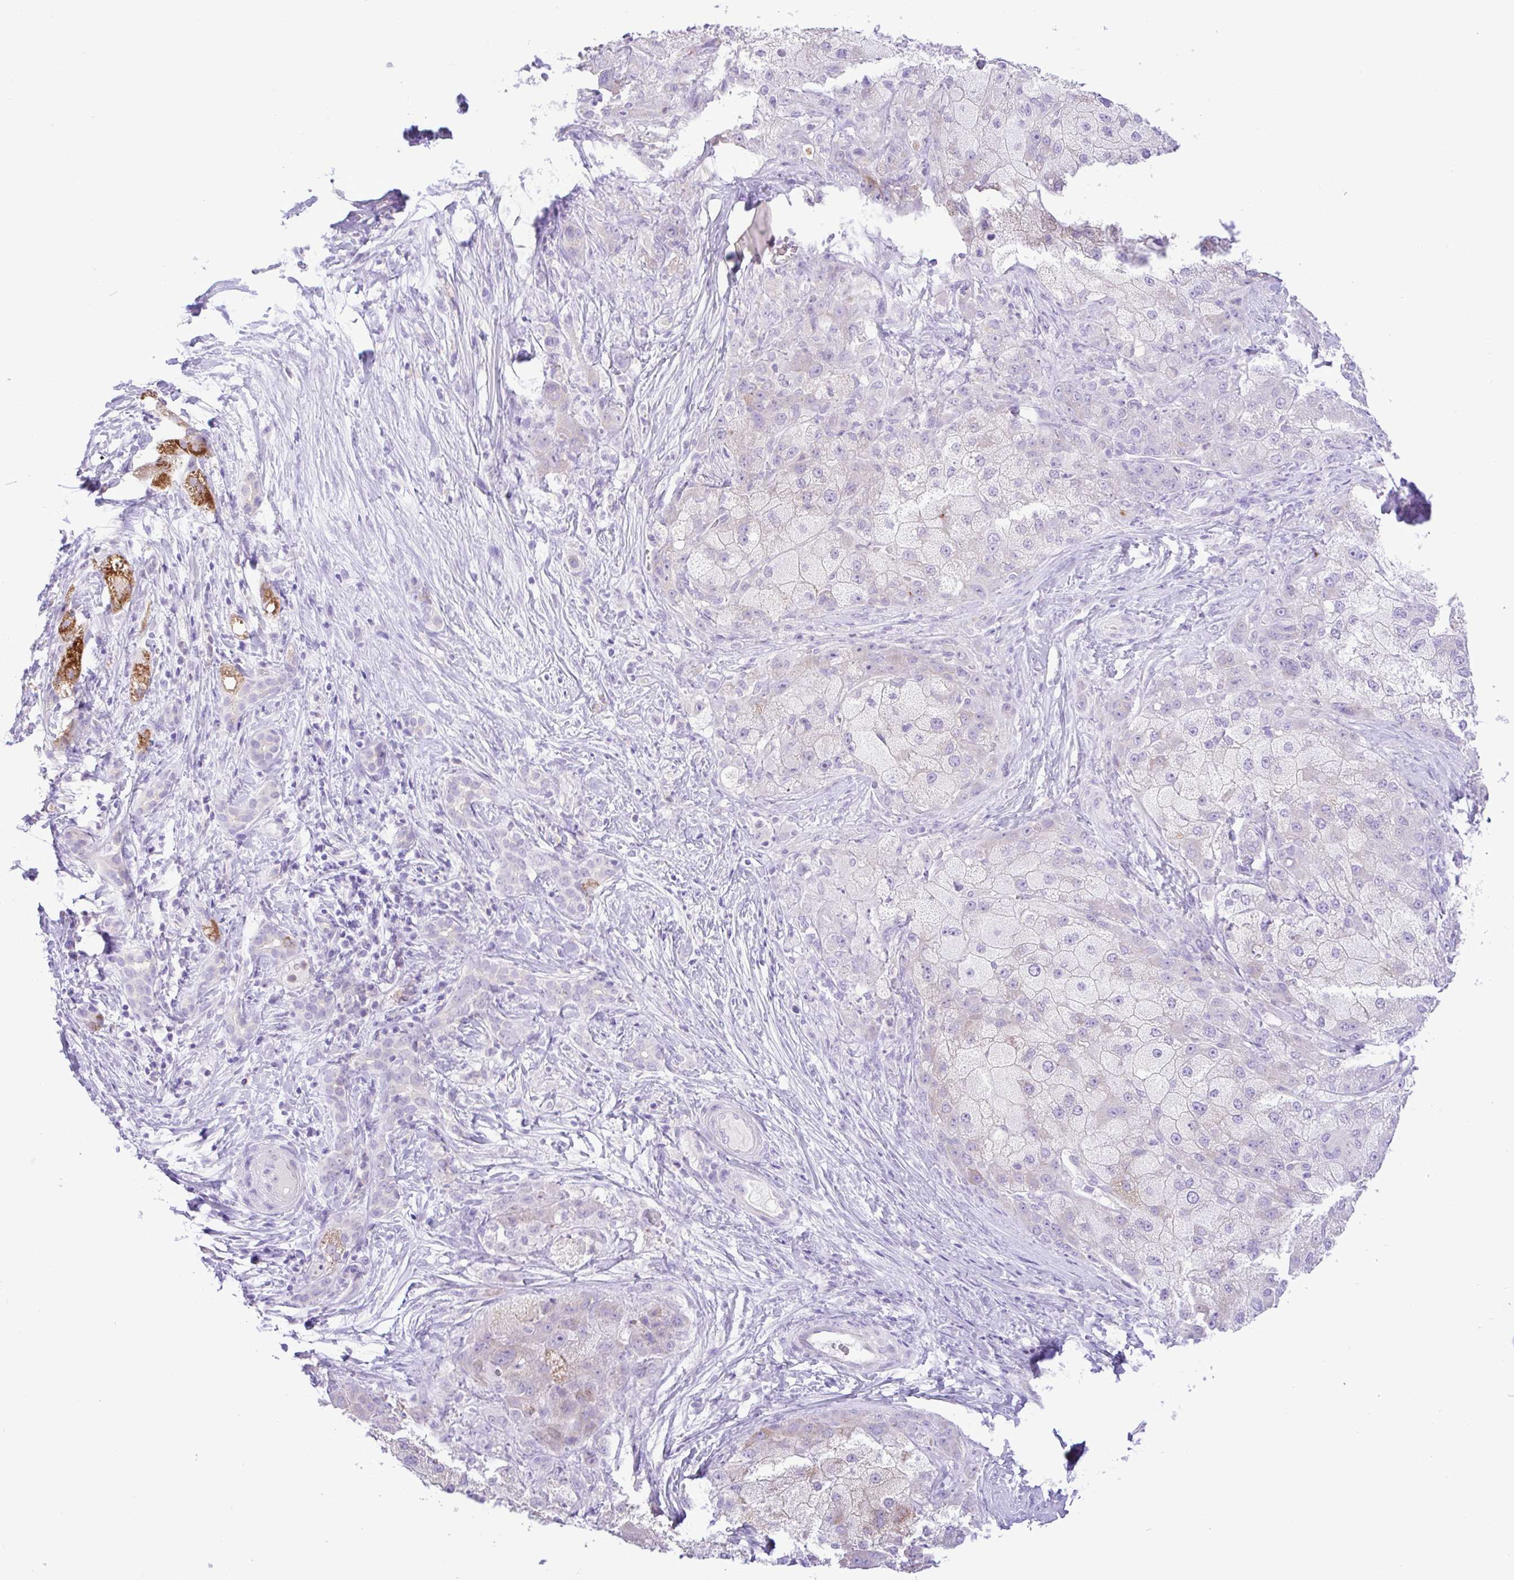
{"staining": {"intensity": "moderate", "quantity": "<25%", "location": "cytoplasmic/membranous"}, "tissue": "liver cancer", "cell_type": "Tumor cells", "image_type": "cancer", "snomed": [{"axis": "morphology", "description": "Carcinoma, Hepatocellular, NOS"}, {"axis": "topography", "description": "Liver"}], "caption": "Immunohistochemistry (DAB (3,3'-diaminobenzidine)) staining of liver hepatocellular carcinoma exhibits moderate cytoplasmic/membranous protein positivity in approximately <25% of tumor cells. The staining was performed using DAB to visualize the protein expression in brown, while the nuclei were stained in blue with hematoxylin (Magnification: 20x).", "gene": "ZNF101", "patient": {"sex": "male", "age": 67}}